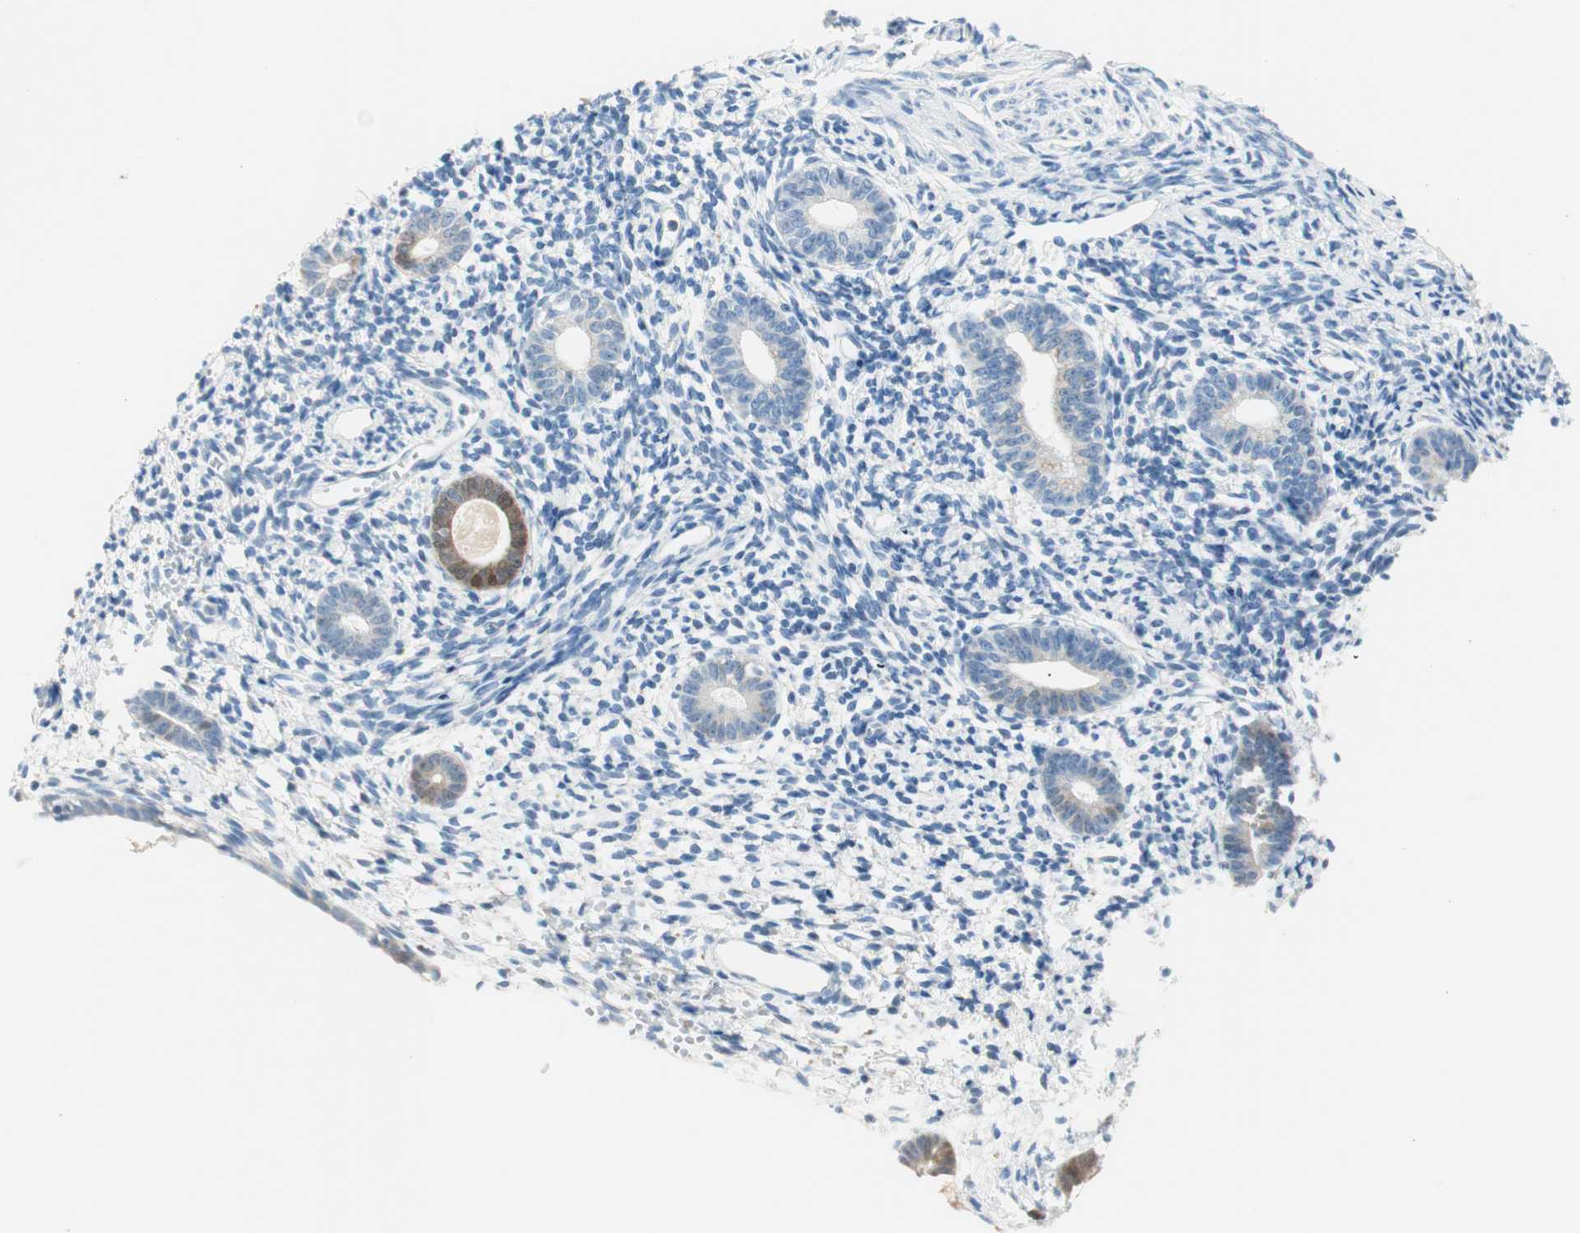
{"staining": {"intensity": "negative", "quantity": "none", "location": "none"}, "tissue": "endometrium", "cell_type": "Cells in endometrial stroma", "image_type": "normal", "snomed": [{"axis": "morphology", "description": "Normal tissue, NOS"}, {"axis": "topography", "description": "Endometrium"}], "caption": "The IHC histopathology image has no significant positivity in cells in endometrial stroma of endometrium. The staining is performed using DAB (3,3'-diaminobenzidine) brown chromogen with nuclei counter-stained in using hematoxylin.", "gene": "HPGD", "patient": {"sex": "female", "age": 71}}